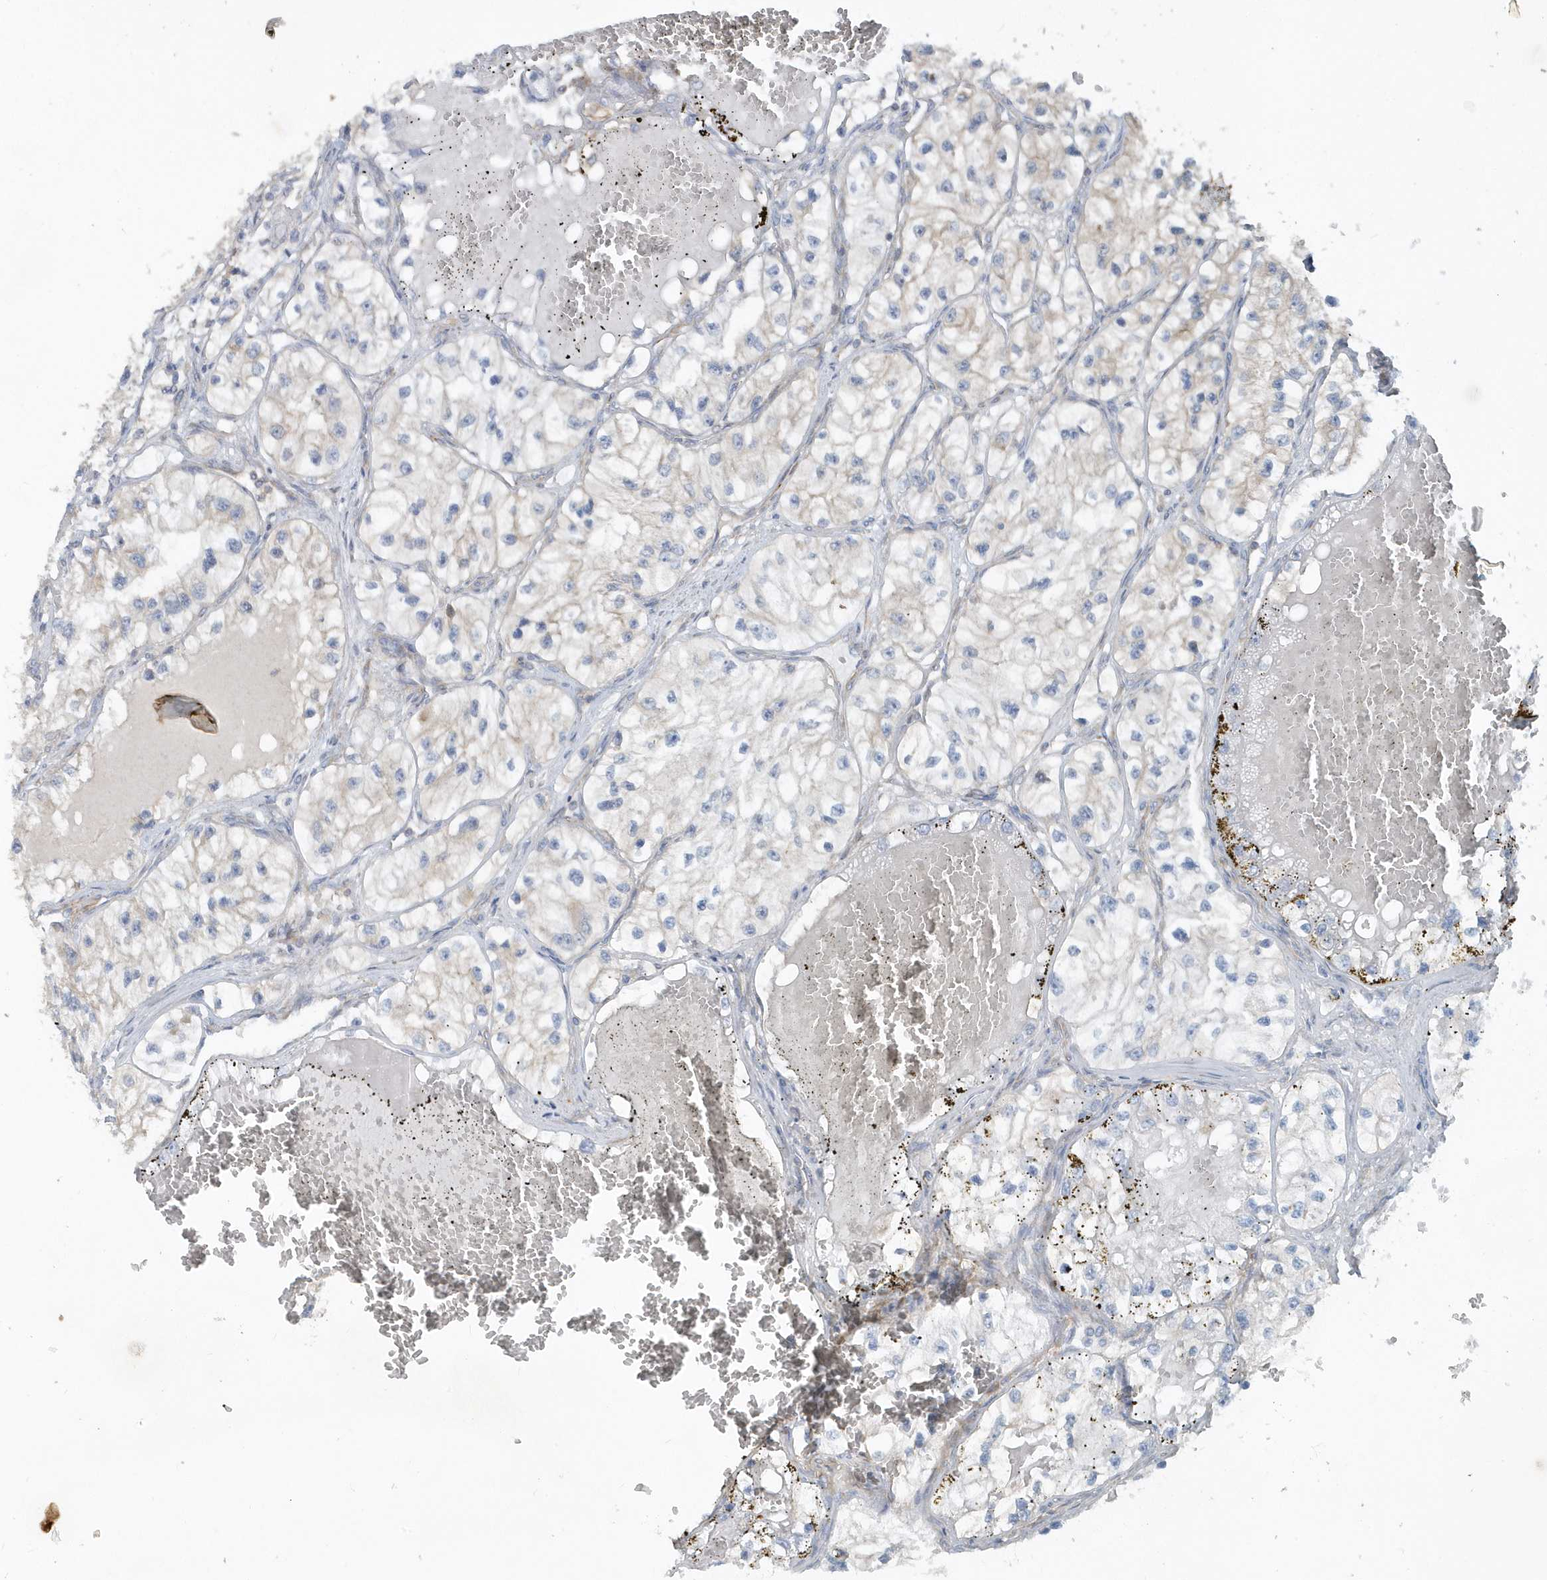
{"staining": {"intensity": "negative", "quantity": "none", "location": "none"}, "tissue": "renal cancer", "cell_type": "Tumor cells", "image_type": "cancer", "snomed": [{"axis": "morphology", "description": "Adenocarcinoma, NOS"}, {"axis": "topography", "description": "Kidney"}], "caption": "Immunohistochemistry (IHC) micrograph of human adenocarcinoma (renal) stained for a protein (brown), which exhibits no positivity in tumor cells.", "gene": "LEXM", "patient": {"sex": "female", "age": 57}}